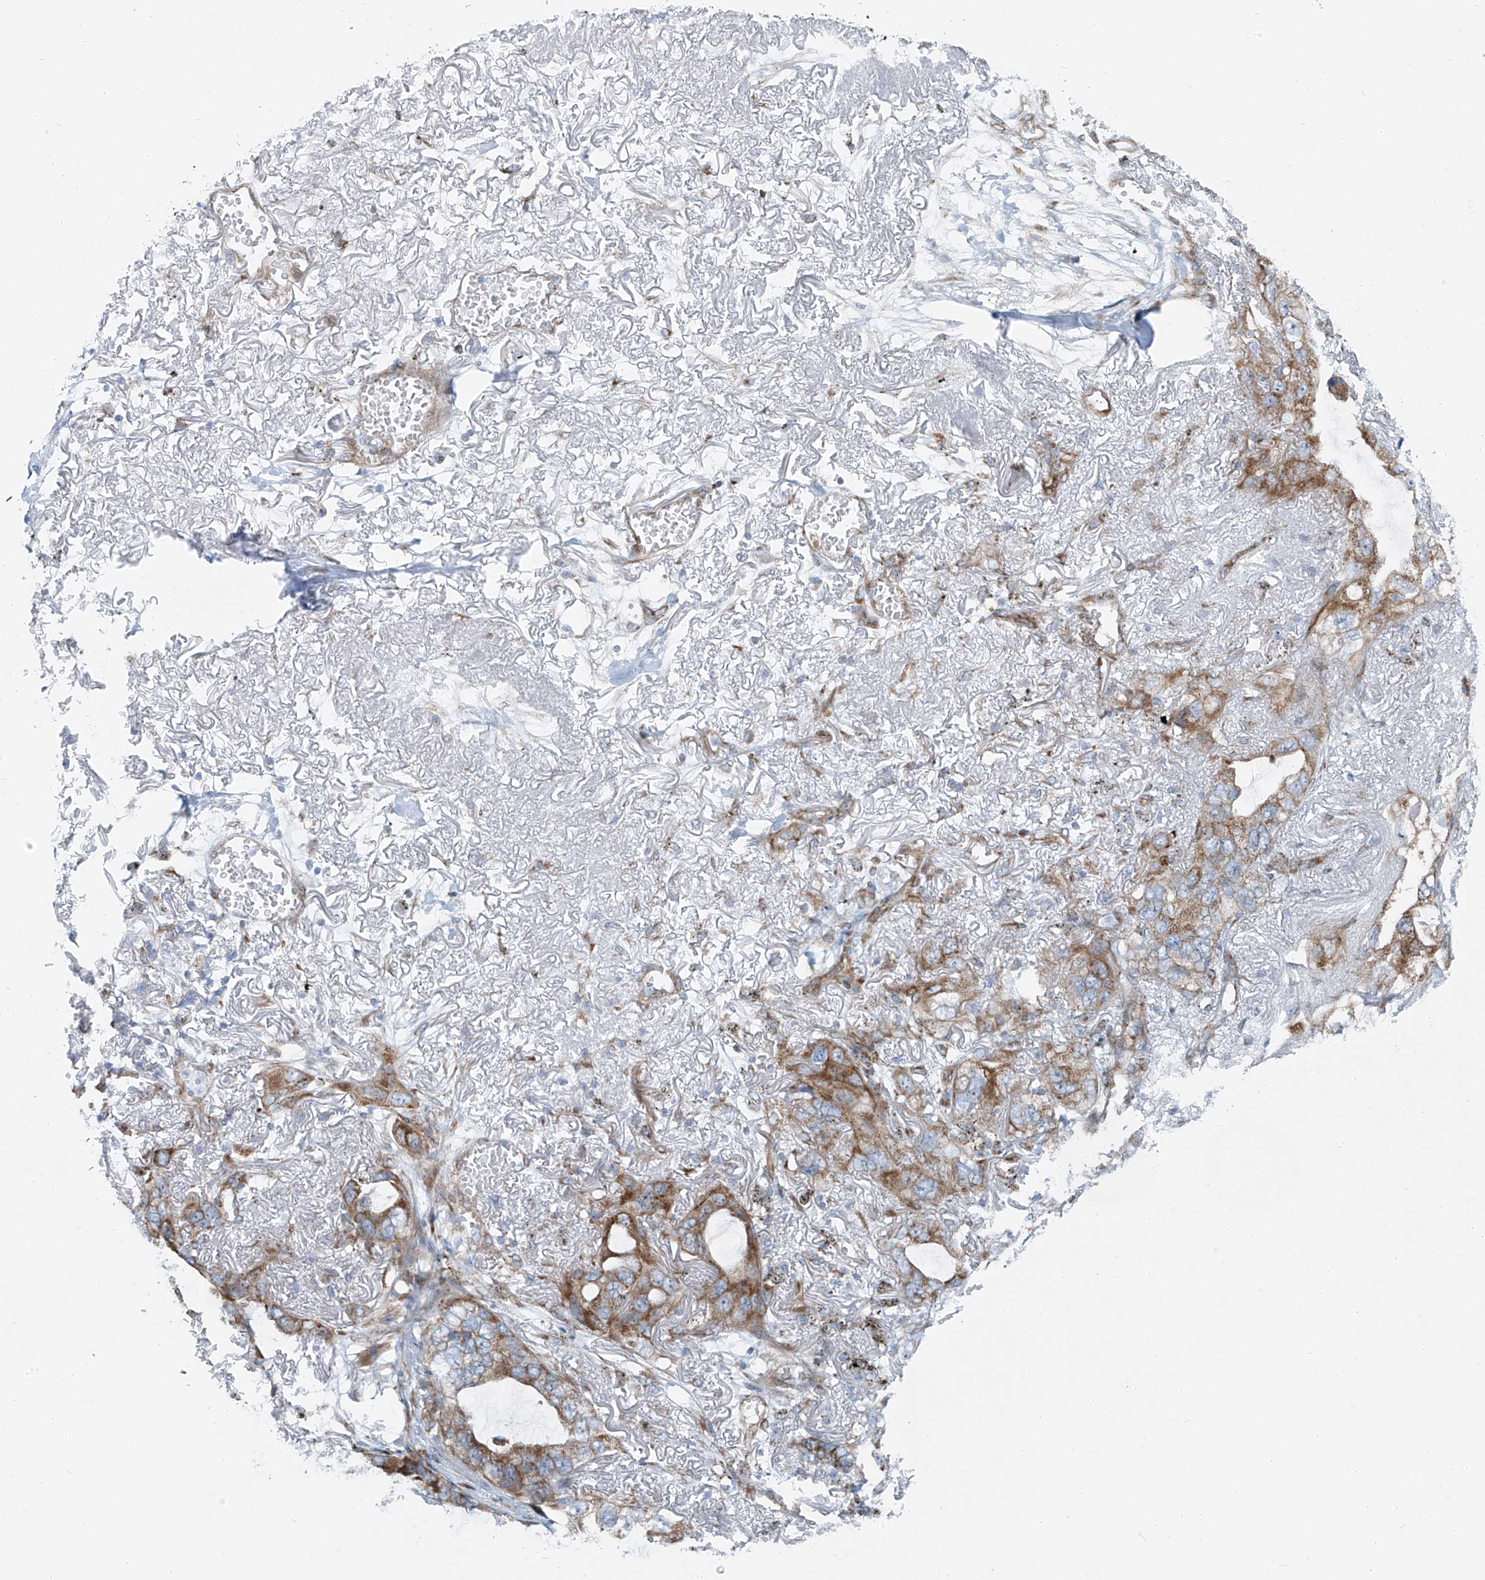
{"staining": {"intensity": "moderate", "quantity": ">75%", "location": "cytoplasmic/membranous"}, "tissue": "lung cancer", "cell_type": "Tumor cells", "image_type": "cancer", "snomed": [{"axis": "morphology", "description": "Squamous cell carcinoma, NOS"}, {"axis": "topography", "description": "Lung"}], "caption": "Protein staining of lung cancer (squamous cell carcinoma) tissue shows moderate cytoplasmic/membranous expression in about >75% of tumor cells.", "gene": "HIC2", "patient": {"sex": "female", "age": 73}}